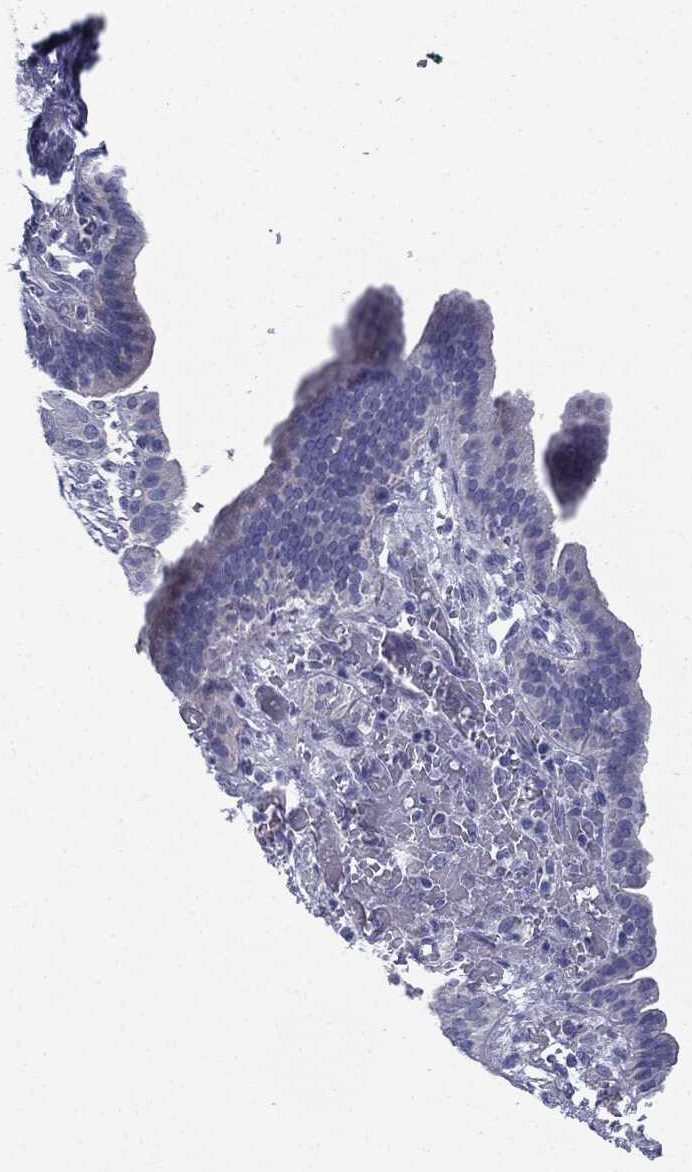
{"staining": {"intensity": "negative", "quantity": "none", "location": "none"}, "tissue": "pancreatic cancer", "cell_type": "Tumor cells", "image_type": "cancer", "snomed": [{"axis": "morphology", "description": "Adenocarcinoma, NOS"}, {"axis": "topography", "description": "Pancreas"}], "caption": "A high-resolution image shows immunohistochemistry (IHC) staining of pancreatic adenocarcinoma, which displays no significant expression in tumor cells.", "gene": "FCER2", "patient": {"sex": "male", "age": 44}}